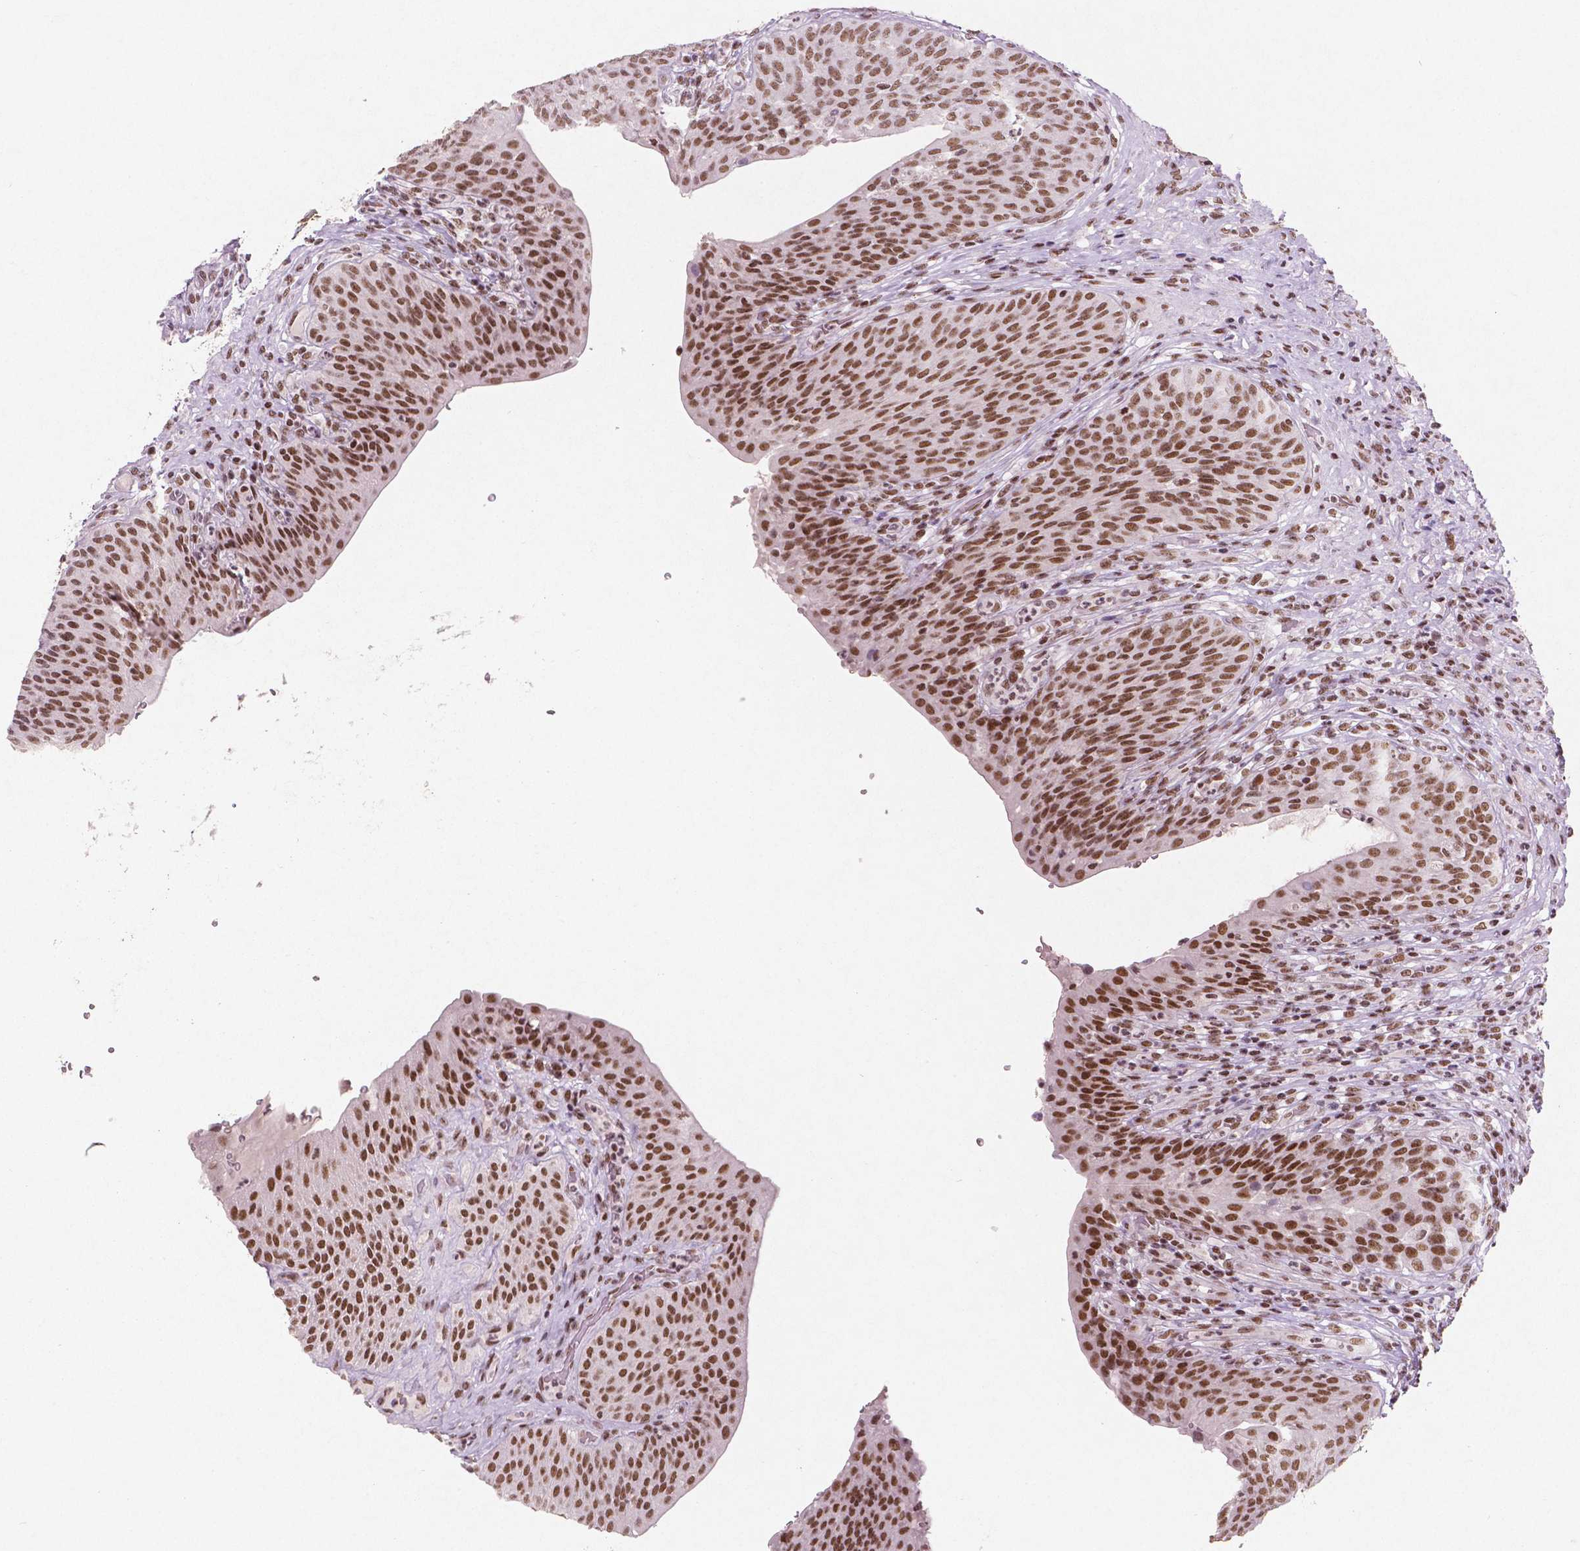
{"staining": {"intensity": "moderate", "quantity": ">75%", "location": "nuclear"}, "tissue": "urinary bladder", "cell_type": "Urothelial cells", "image_type": "normal", "snomed": [{"axis": "morphology", "description": "Normal tissue, NOS"}, {"axis": "topography", "description": "Urinary bladder"}, {"axis": "topography", "description": "Peripheral nerve tissue"}], "caption": "High-magnification brightfield microscopy of normal urinary bladder stained with DAB (brown) and counterstained with hematoxylin (blue). urothelial cells exhibit moderate nuclear positivity is present in about>75% of cells. The staining was performed using DAB, with brown indicating positive protein expression. Nuclei are stained blue with hematoxylin.", "gene": "BRD4", "patient": {"sex": "male", "age": 66}}